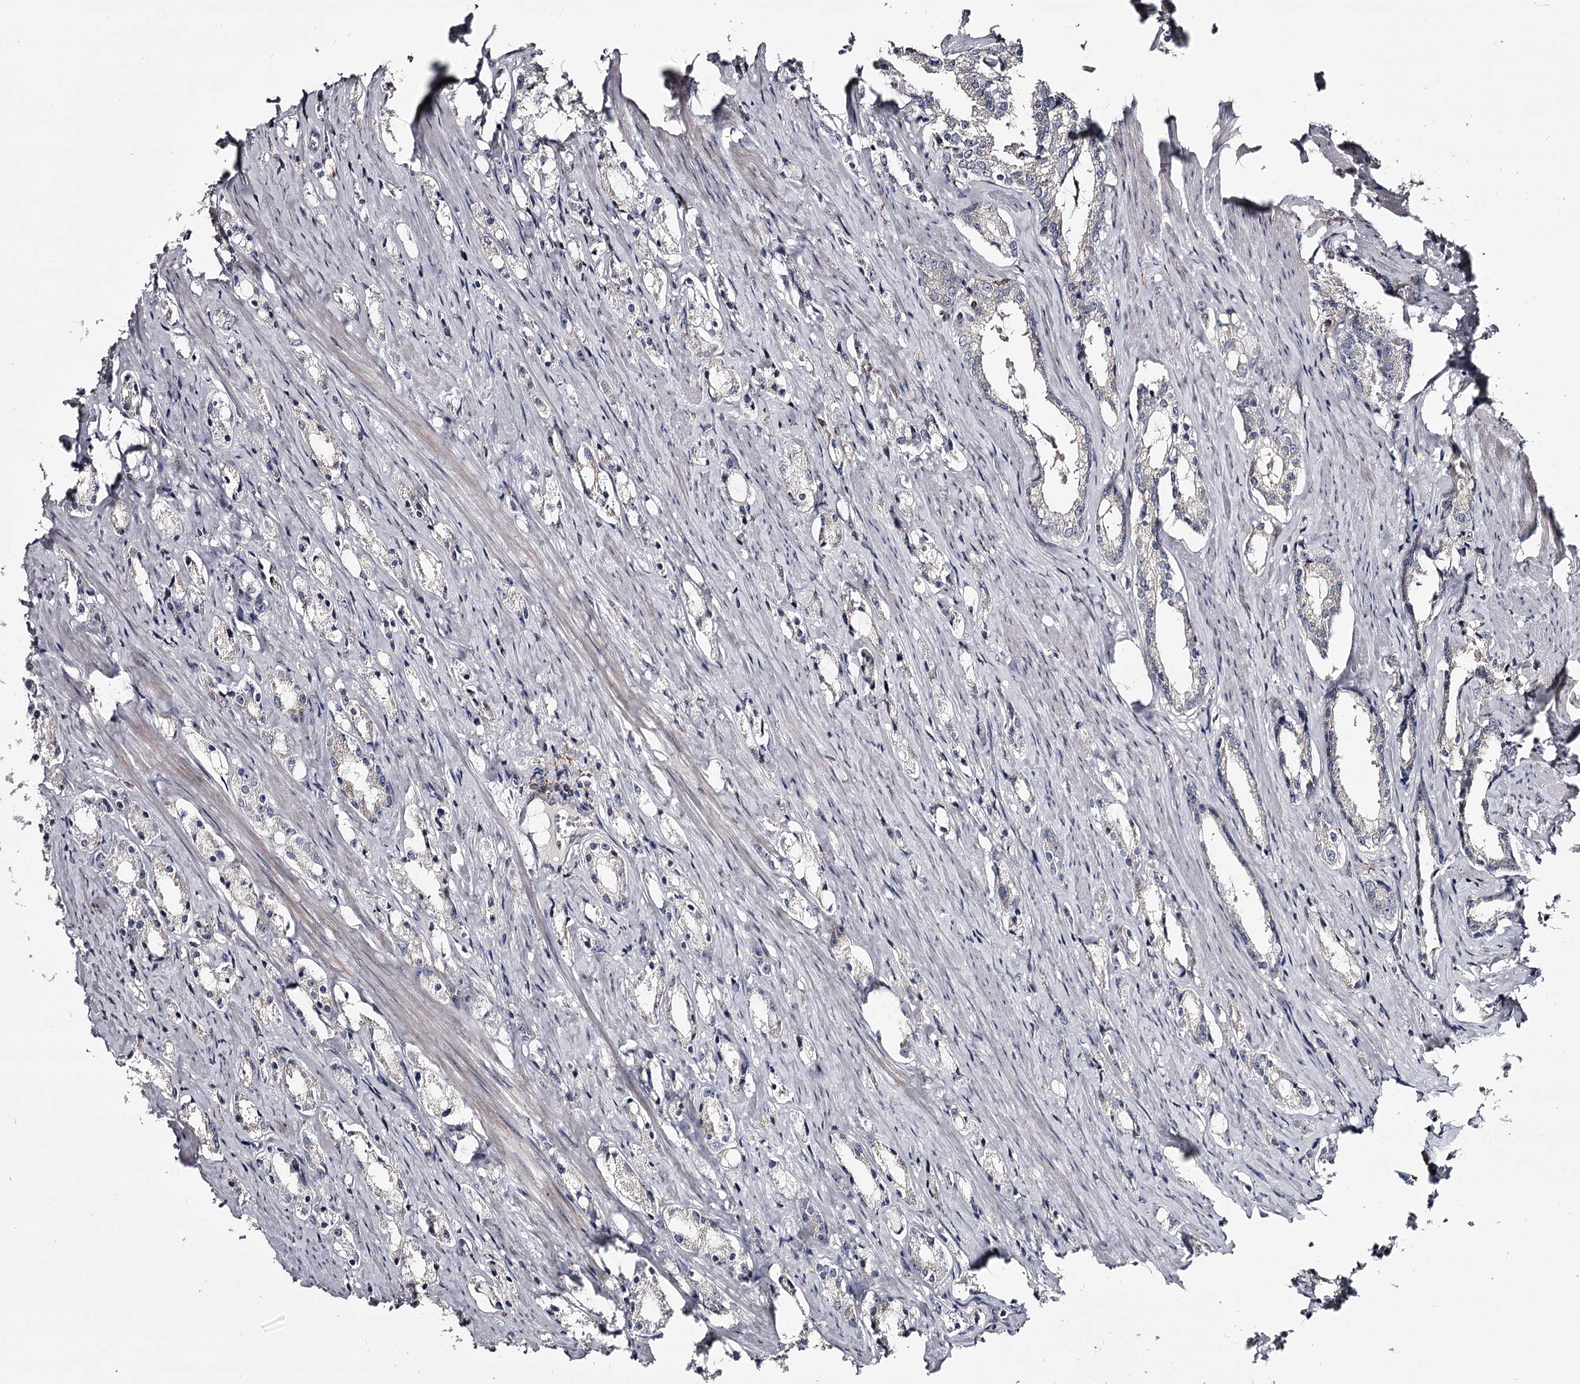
{"staining": {"intensity": "negative", "quantity": "none", "location": "none"}, "tissue": "prostate cancer", "cell_type": "Tumor cells", "image_type": "cancer", "snomed": [{"axis": "morphology", "description": "Adenocarcinoma, High grade"}, {"axis": "topography", "description": "Prostate"}], "caption": "Immunohistochemistry image of neoplastic tissue: prostate cancer stained with DAB (3,3'-diaminobenzidine) displays no significant protein positivity in tumor cells.", "gene": "RASSF6", "patient": {"sex": "male", "age": 66}}